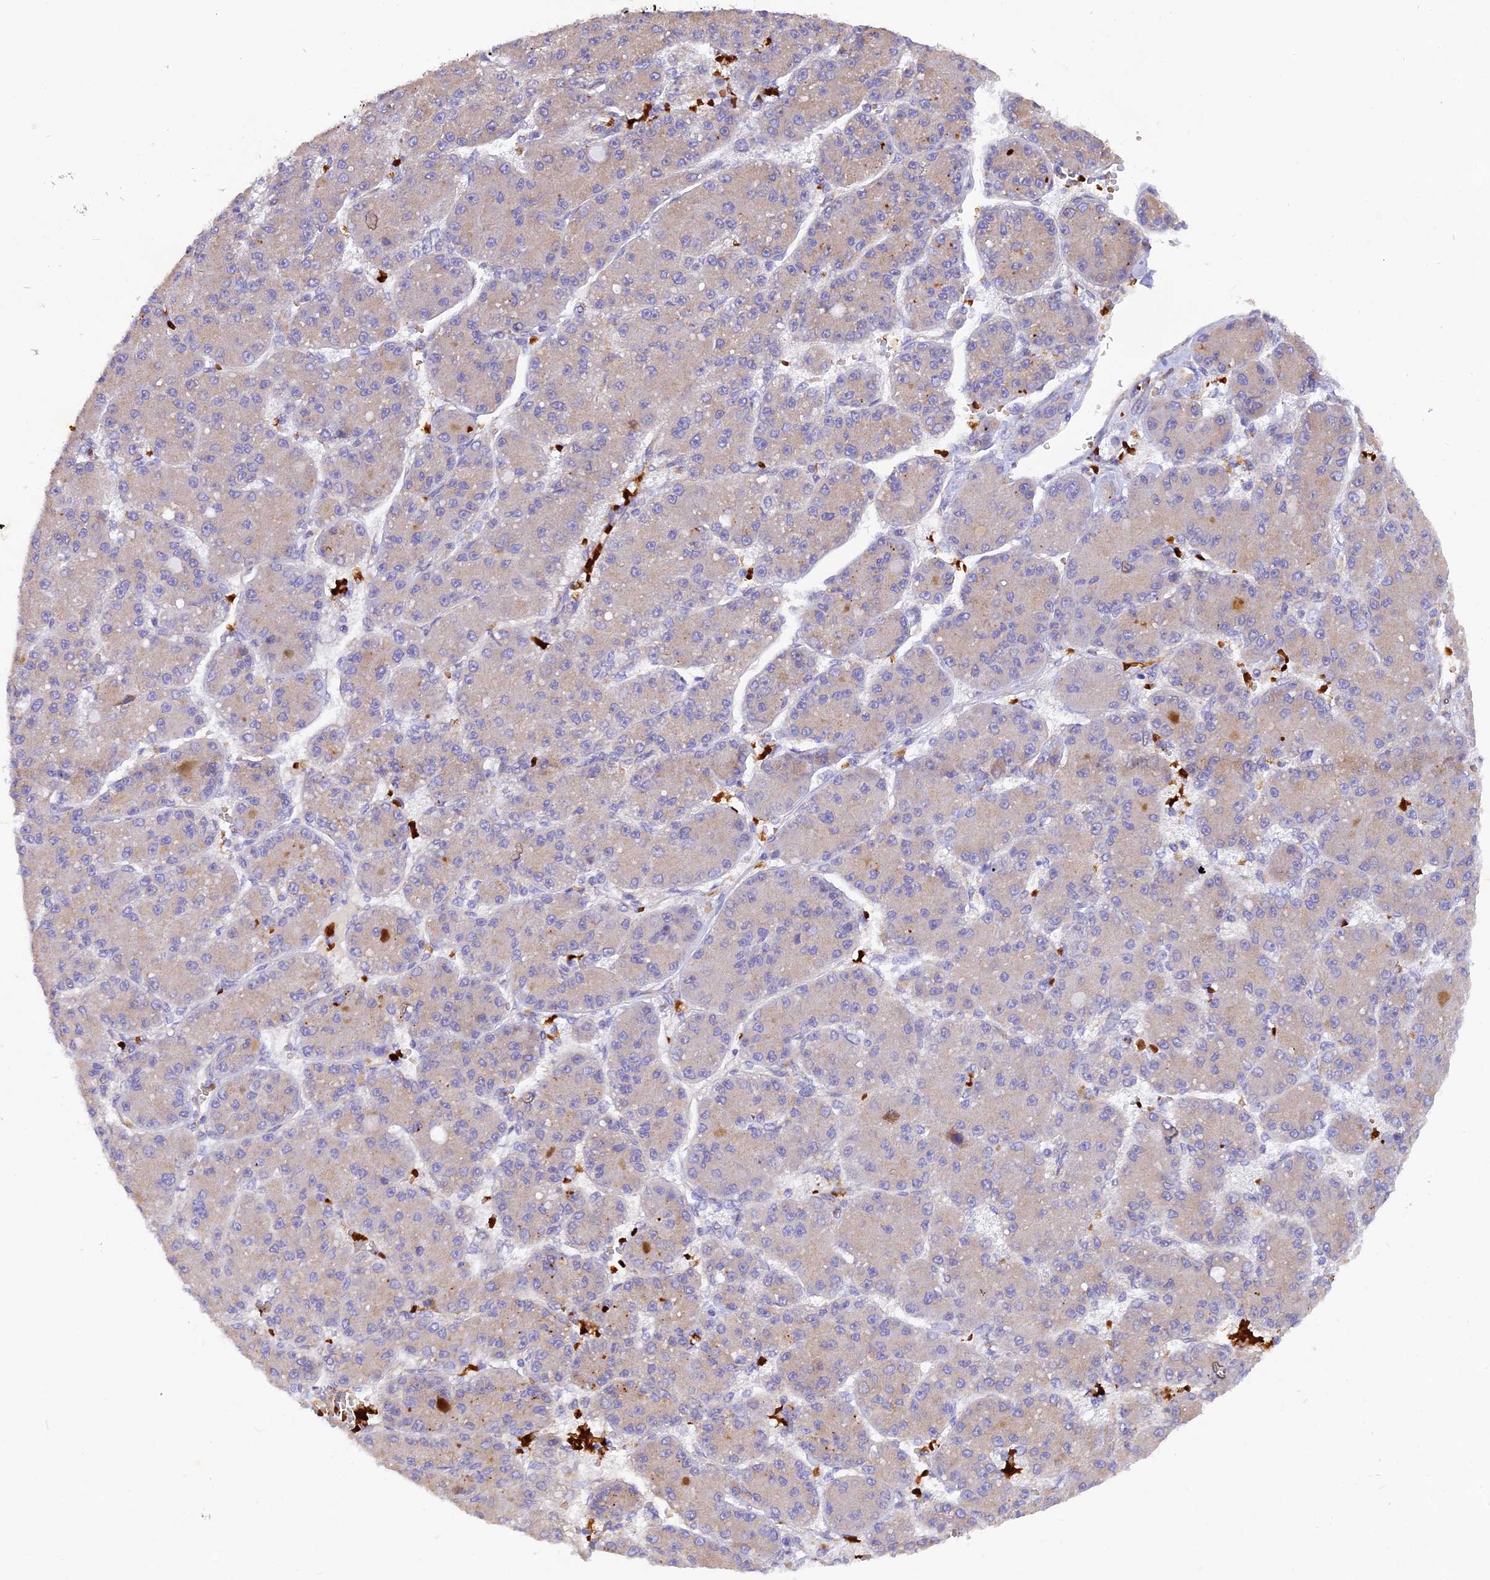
{"staining": {"intensity": "negative", "quantity": "none", "location": "none"}, "tissue": "liver cancer", "cell_type": "Tumor cells", "image_type": "cancer", "snomed": [{"axis": "morphology", "description": "Carcinoma, Hepatocellular, NOS"}, {"axis": "topography", "description": "Liver"}], "caption": "Immunohistochemistry (IHC) of human hepatocellular carcinoma (liver) reveals no positivity in tumor cells.", "gene": "WDFY4", "patient": {"sex": "male", "age": 67}}